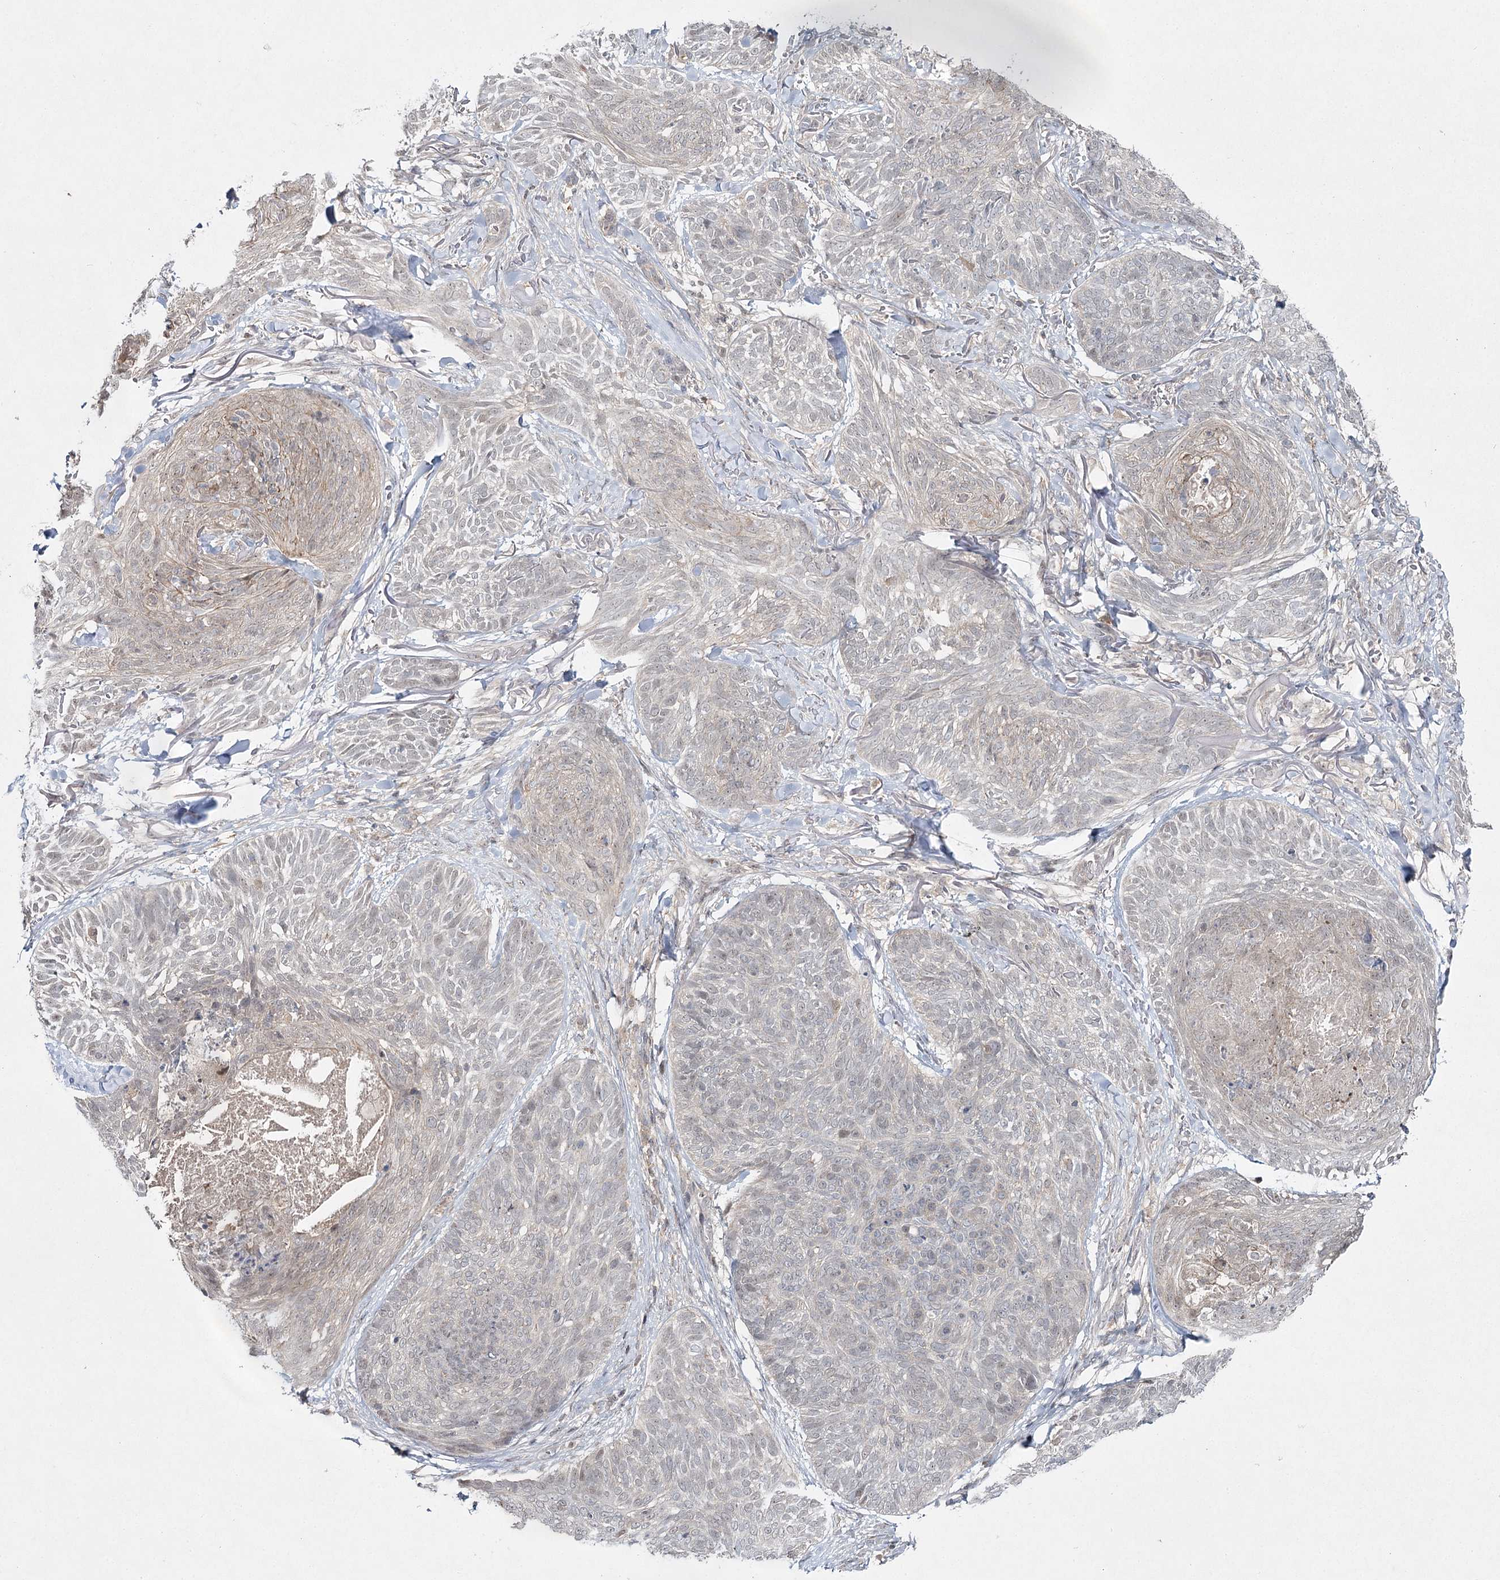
{"staining": {"intensity": "negative", "quantity": "none", "location": "none"}, "tissue": "skin cancer", "cell_type": "Tumor cells", "image_type": "cancer", "snomed": [{"axis": "morphology", "description": "Normal tissue, NOS"}, {"axis": "morphology", "description": "Basal cell carcinoma"}, {"axis": "topography", "description": "Skin"}], "caption": "Immunohistochemistry (IHC) of human skin basal cell carcinoma demonstrates no expression in tumor cells.", "gene": "WDR44", "patient": {"sex": "male", "age": 66}}